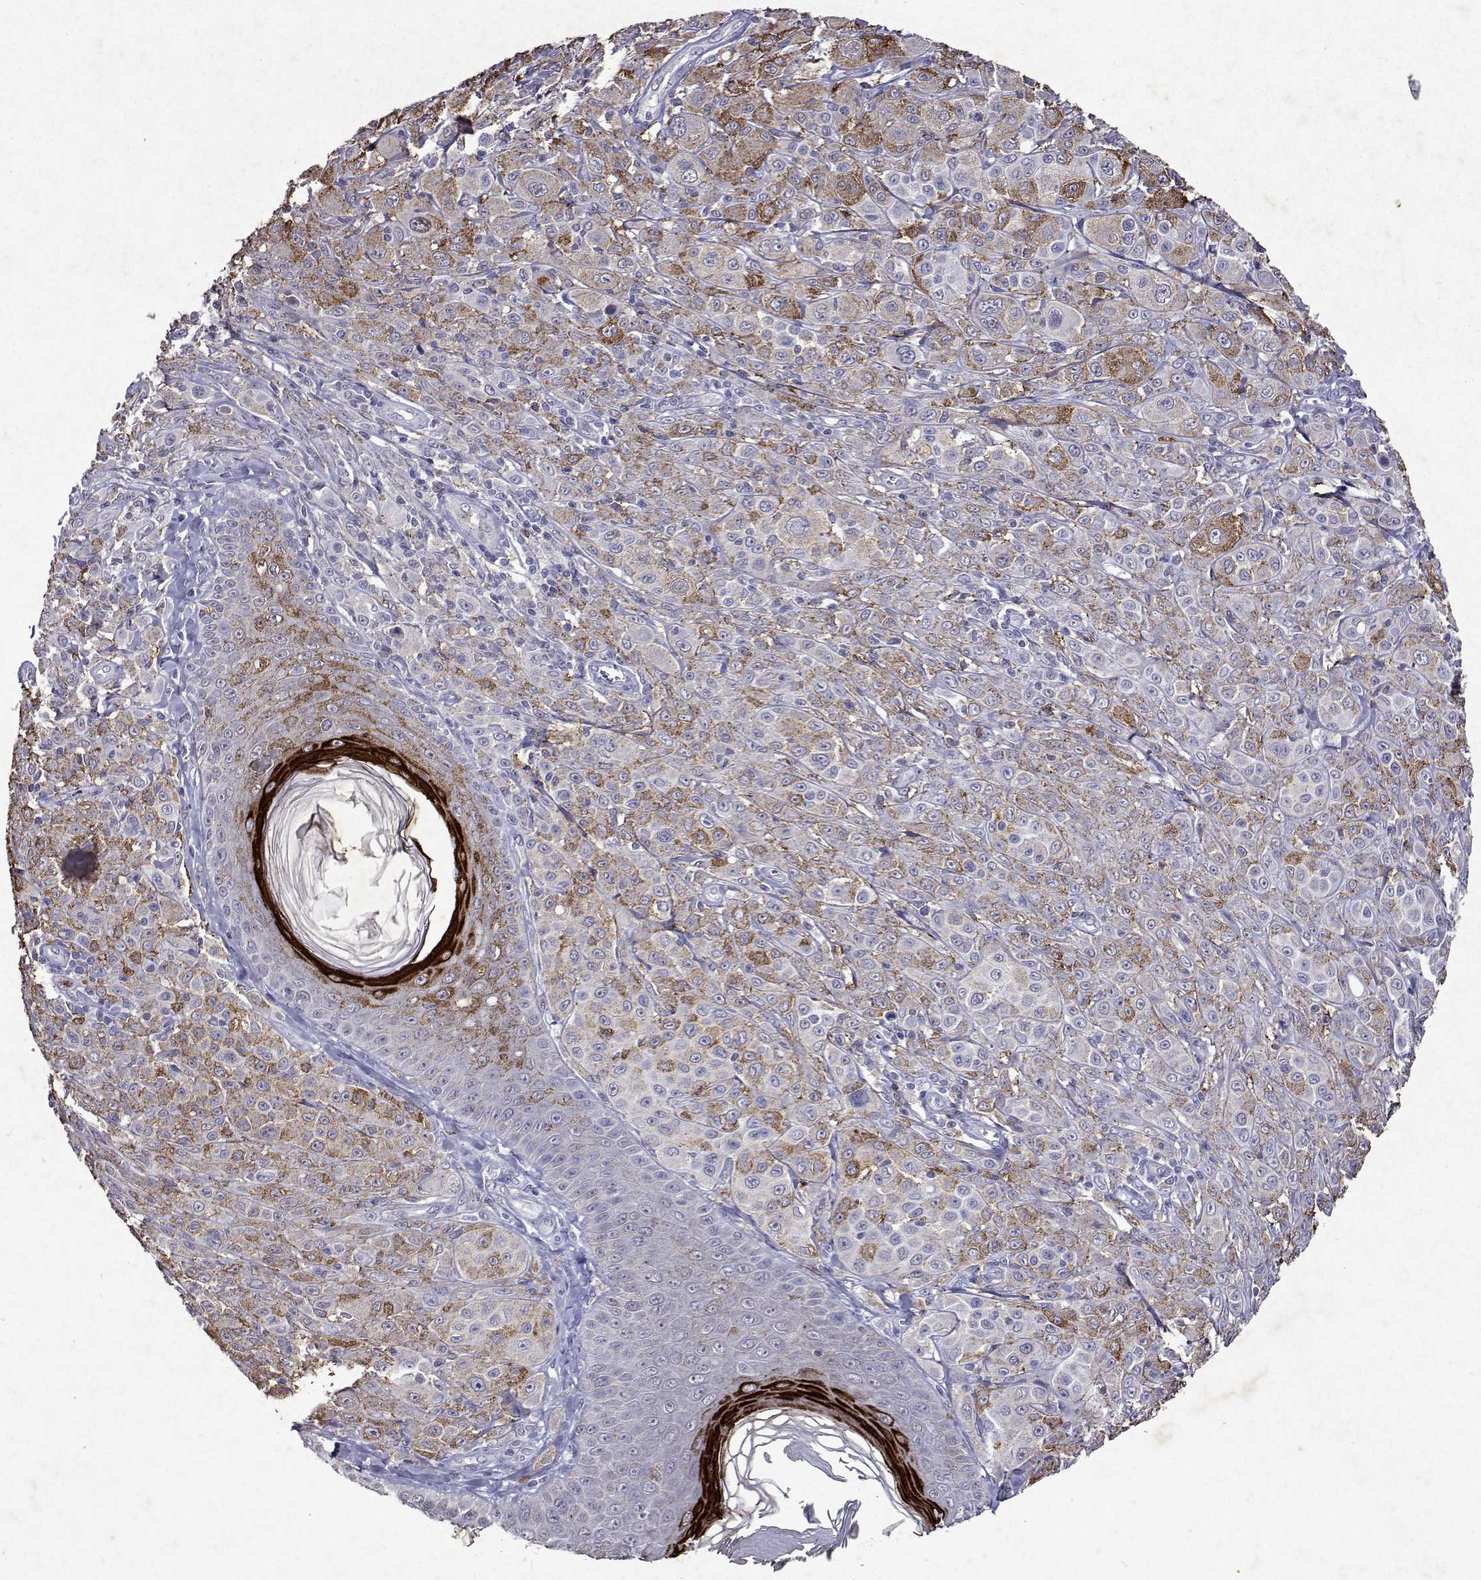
{"staining": {"intensity": "moderate", "quantity": "25%-75%", "location": "cytoplasmic/membranous"}, "tissue": "melanoma", "cell_type": "Tumor cells", "image_type": "cancer", "snomed": [{"axis": "morphology", "description": "Malignant melanoma, NOS"}, {"axis": "topography", "description": "Skin"}], "caption": "A brown stain highlights moderate cytoplasmic/membranous positivity of a protein in human malignant melanoma tumor cells.", "gene": "DUSP28", "patient": {"sex": "male", "age": 67}}